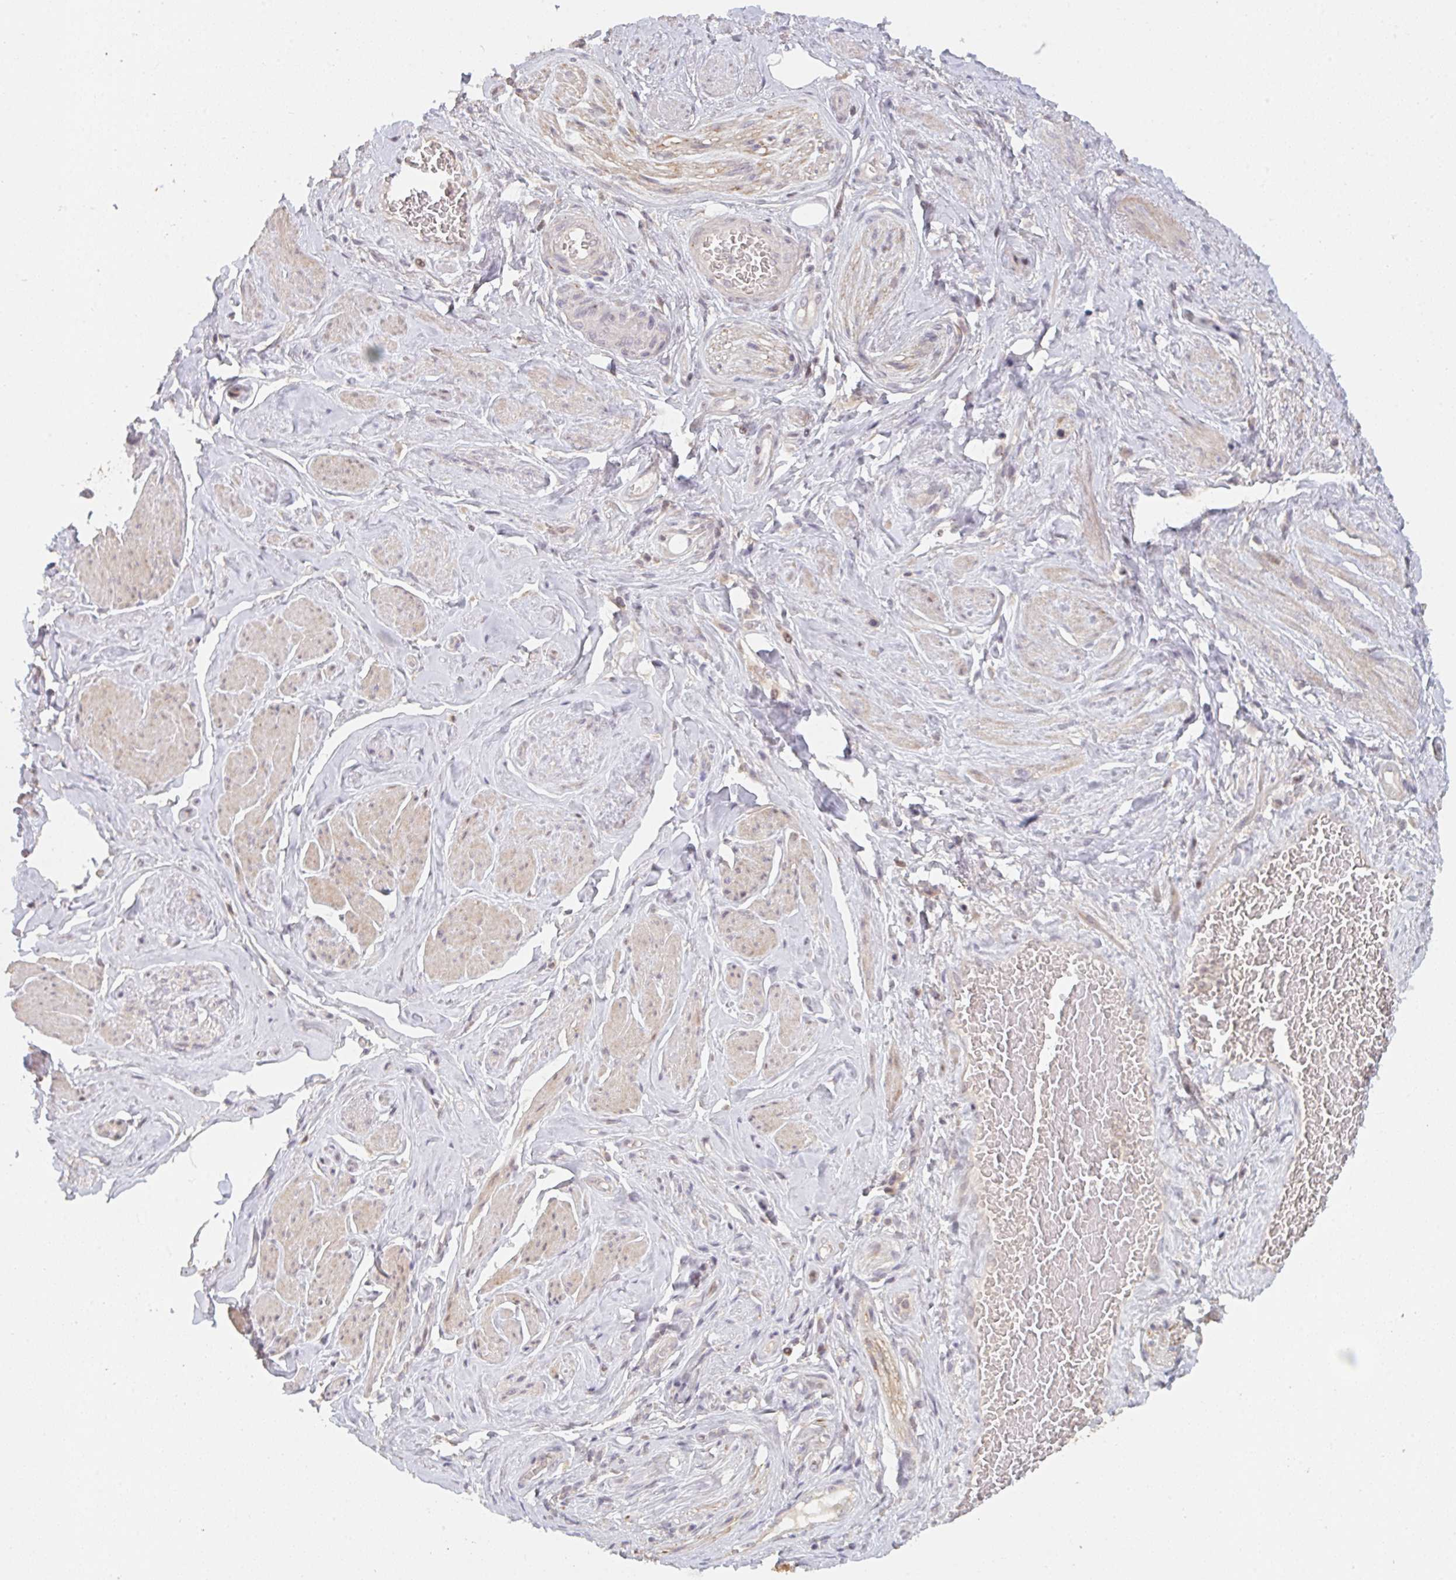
{"staining": {"intensity": "negative", "quantity": "none", "location": "none"}, "tissue": "soft tissue", "cell_type": "Fibroblasts", "image_type": "normal", "snomed": [{"axis": "morphology", "description": "Normal tissue, NOS"}, {"axis": "topography", "description": "Vagina"}, {"axis": "topography", "description": "Peripheral nerve tissue"}], "caption": "Micrograph shows no significant protein expression in fibroblasts of unremarkable soft tissue.", "gene": "DCST1", "patient": {"sex": "female", "age": 71}}